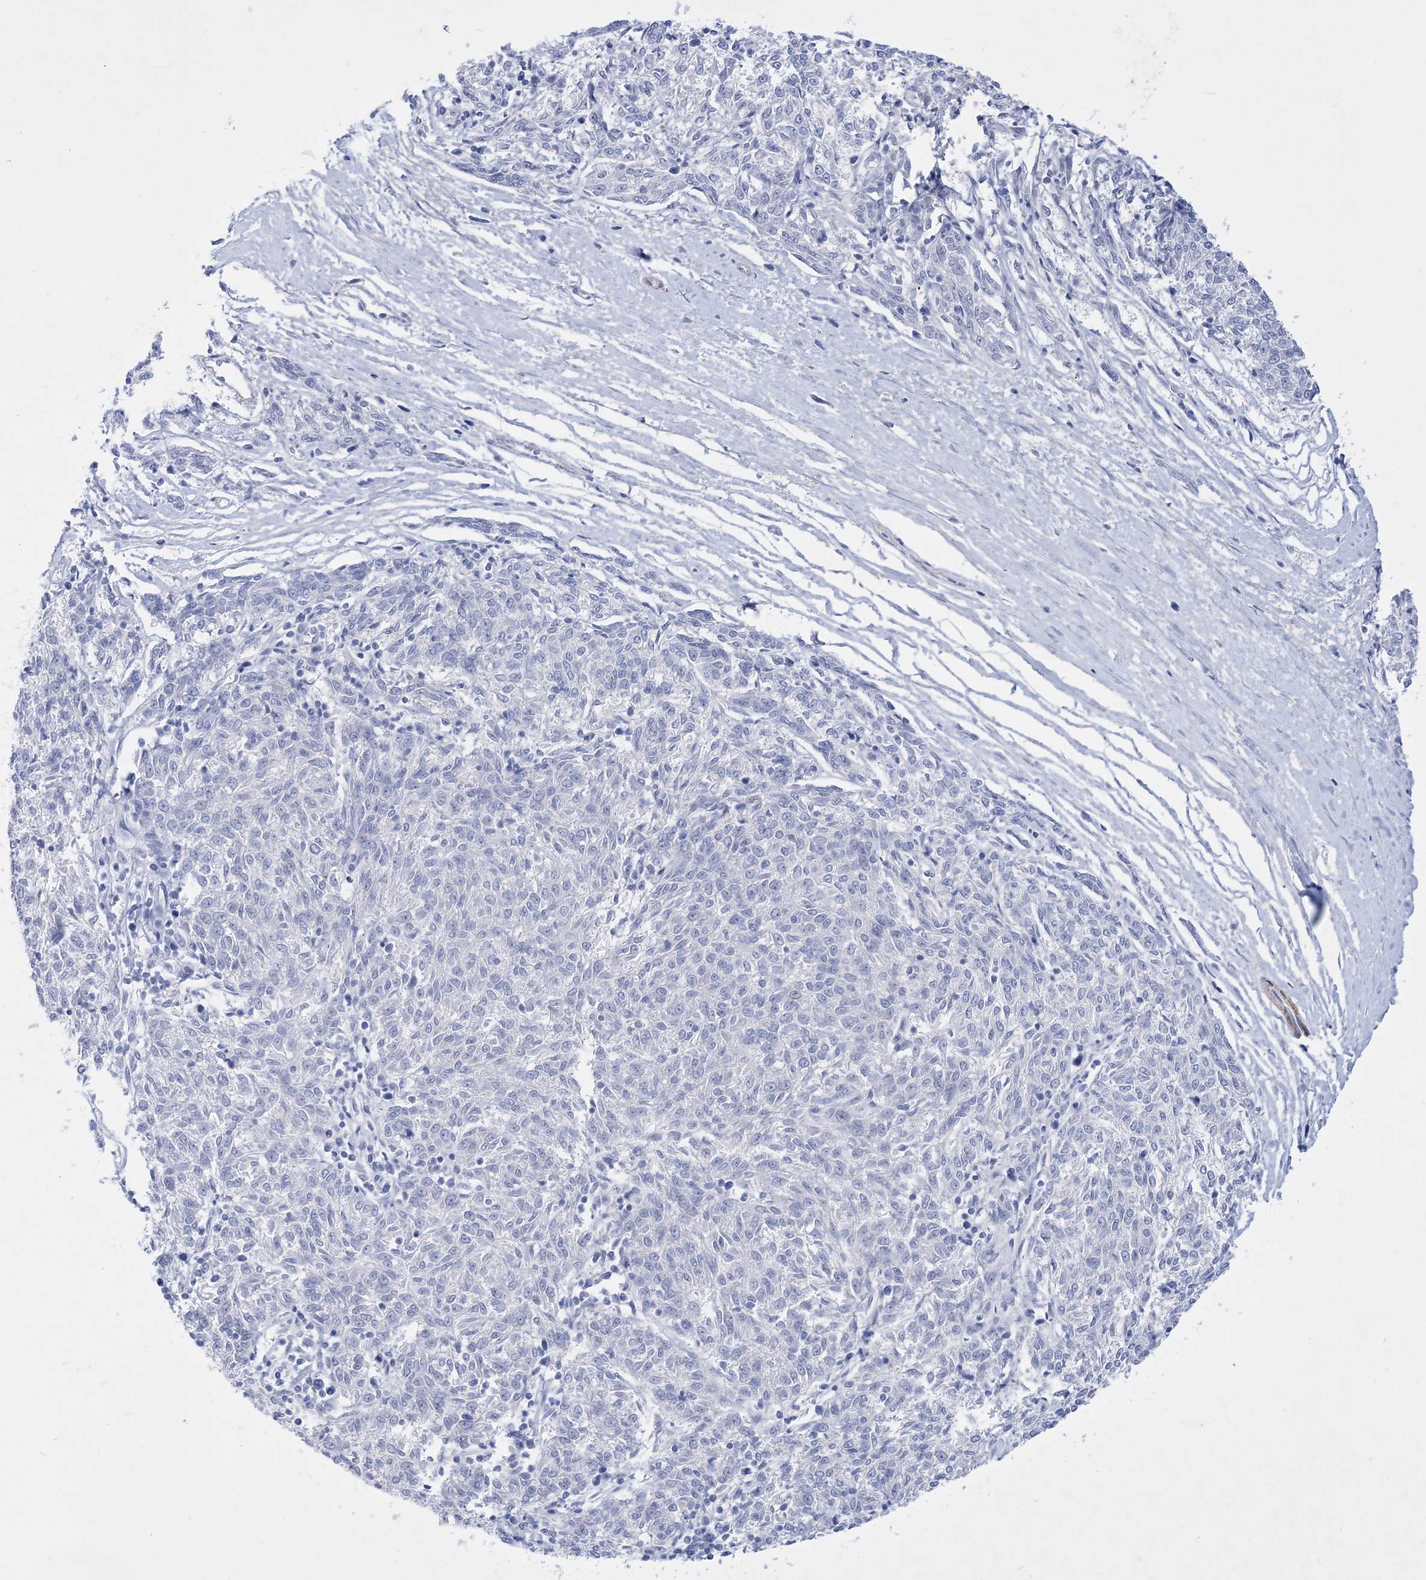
{"staining": {"intensity": "negative", "quantity": "none", "location": "none"}, "tissue": "melanoma", "cell_type": "Tumor cells", "image_type": "cancer", "snomed": [{"axis": "morphology", "description": "Malignant melanoma, NOS"}, {"axis": "topography", "description": "Skin"}], "caption": "Immunohistochemistry micrograph of neoplastic tissue: human melanoma stained with DAB shows no significant protein positivity in tumor cells.", "gene": "WDR74", "patient": {"sex": "female", "age": 72}}